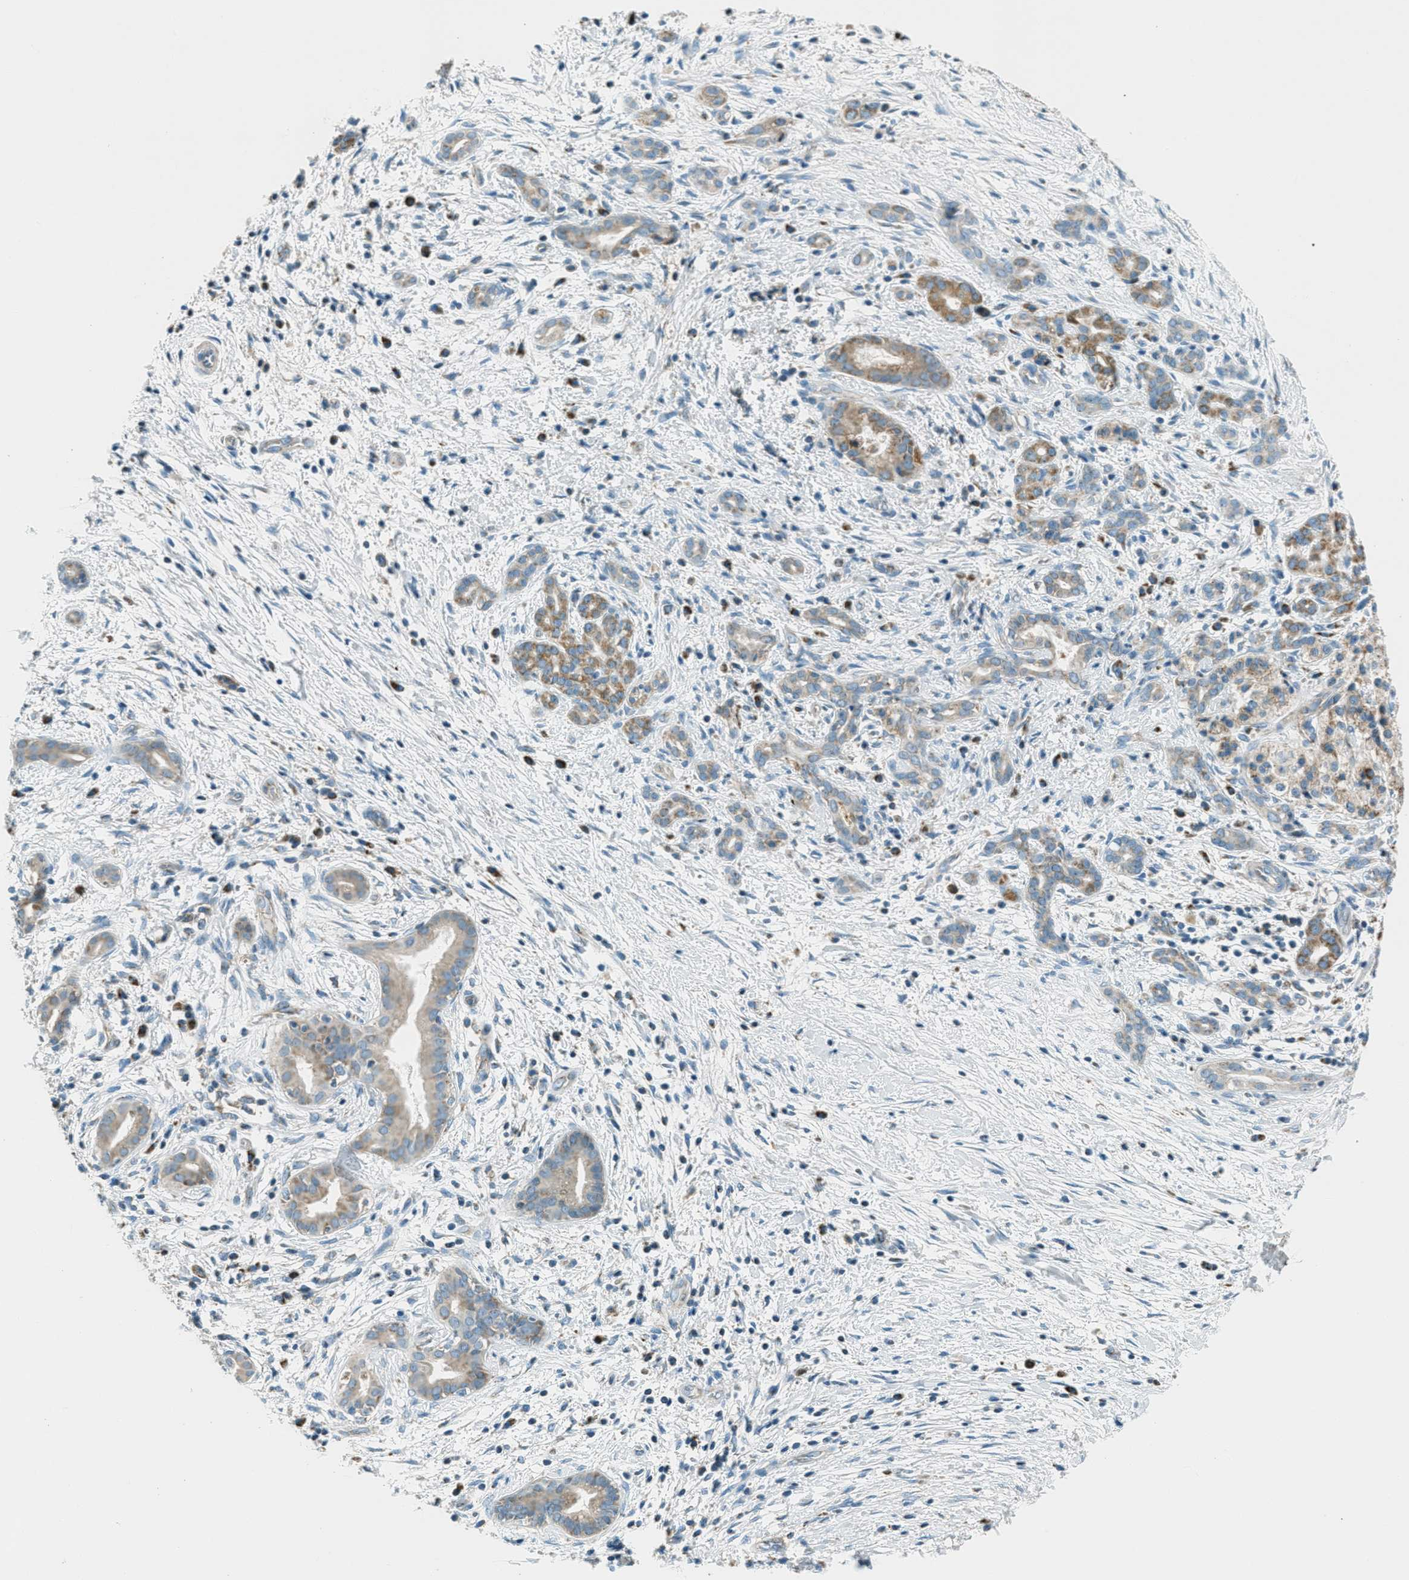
{"staining": {"intensity": "weak", "quantity": ">75%", "location": "cytoplasmic/membranous"}, "tissue": "pancreatic cancer", "cell_type": "Tumor cells", "image_type": "cancer", "snomed": [{"axis": "morphology", "description": "Adenocarcinoma, NOS"}, {"axis": "topography", "description": "Pancreas"}], "caption": "This histopathology image reveals adenocarcinoma (pancreatic) stained with IHC to label a protein in brown. The cytoplasmic/membranous of tumor cells show weak positivity for the protein. Nuclei are counter-stained blue.", "gene": "CHST15", "patient": {"sex": "female", "age": 70}}